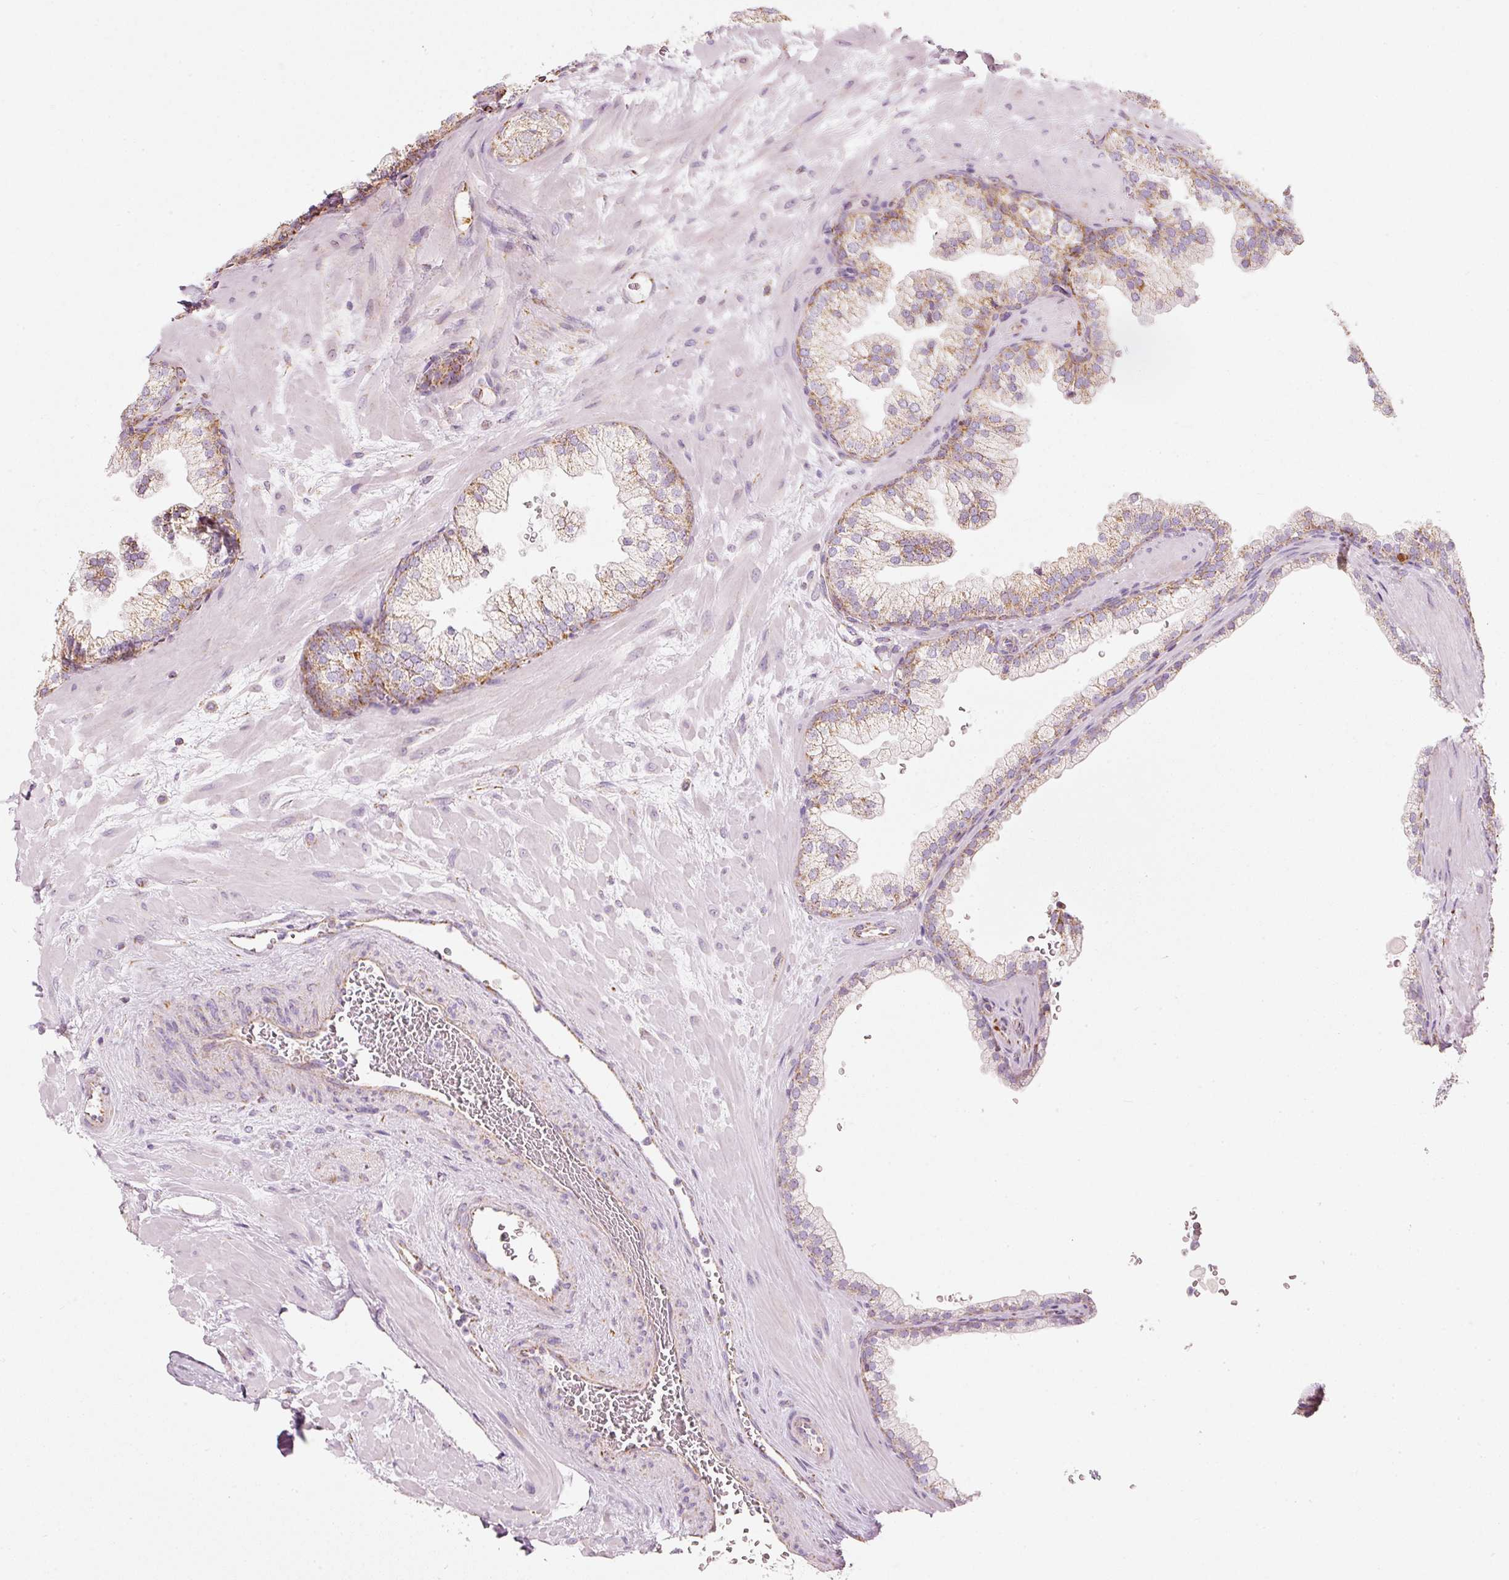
{"staining": {"intensity": "moderate", "quantity": ">75%", "location": "cytoplasmic/membranous"}, "tissue": "prostate", "cell_type": "Glandular cells", "image_type": "normal", "snomed": [{"axis": "morphology", "description": "Normal tissue, NOS"}, {"axis": "topography", "description": "Prostate"}, {"axis": "topography", "description": "Peripheral nerve tissue"}], "caption": "This is a photomicrograph of IHC staining of unremarkable prostate, which shows moderate staining in the cytoplasmic/membranous of glandular cells.", "gene": "DUT", "patient": {"sex": "male", "age": 61}}